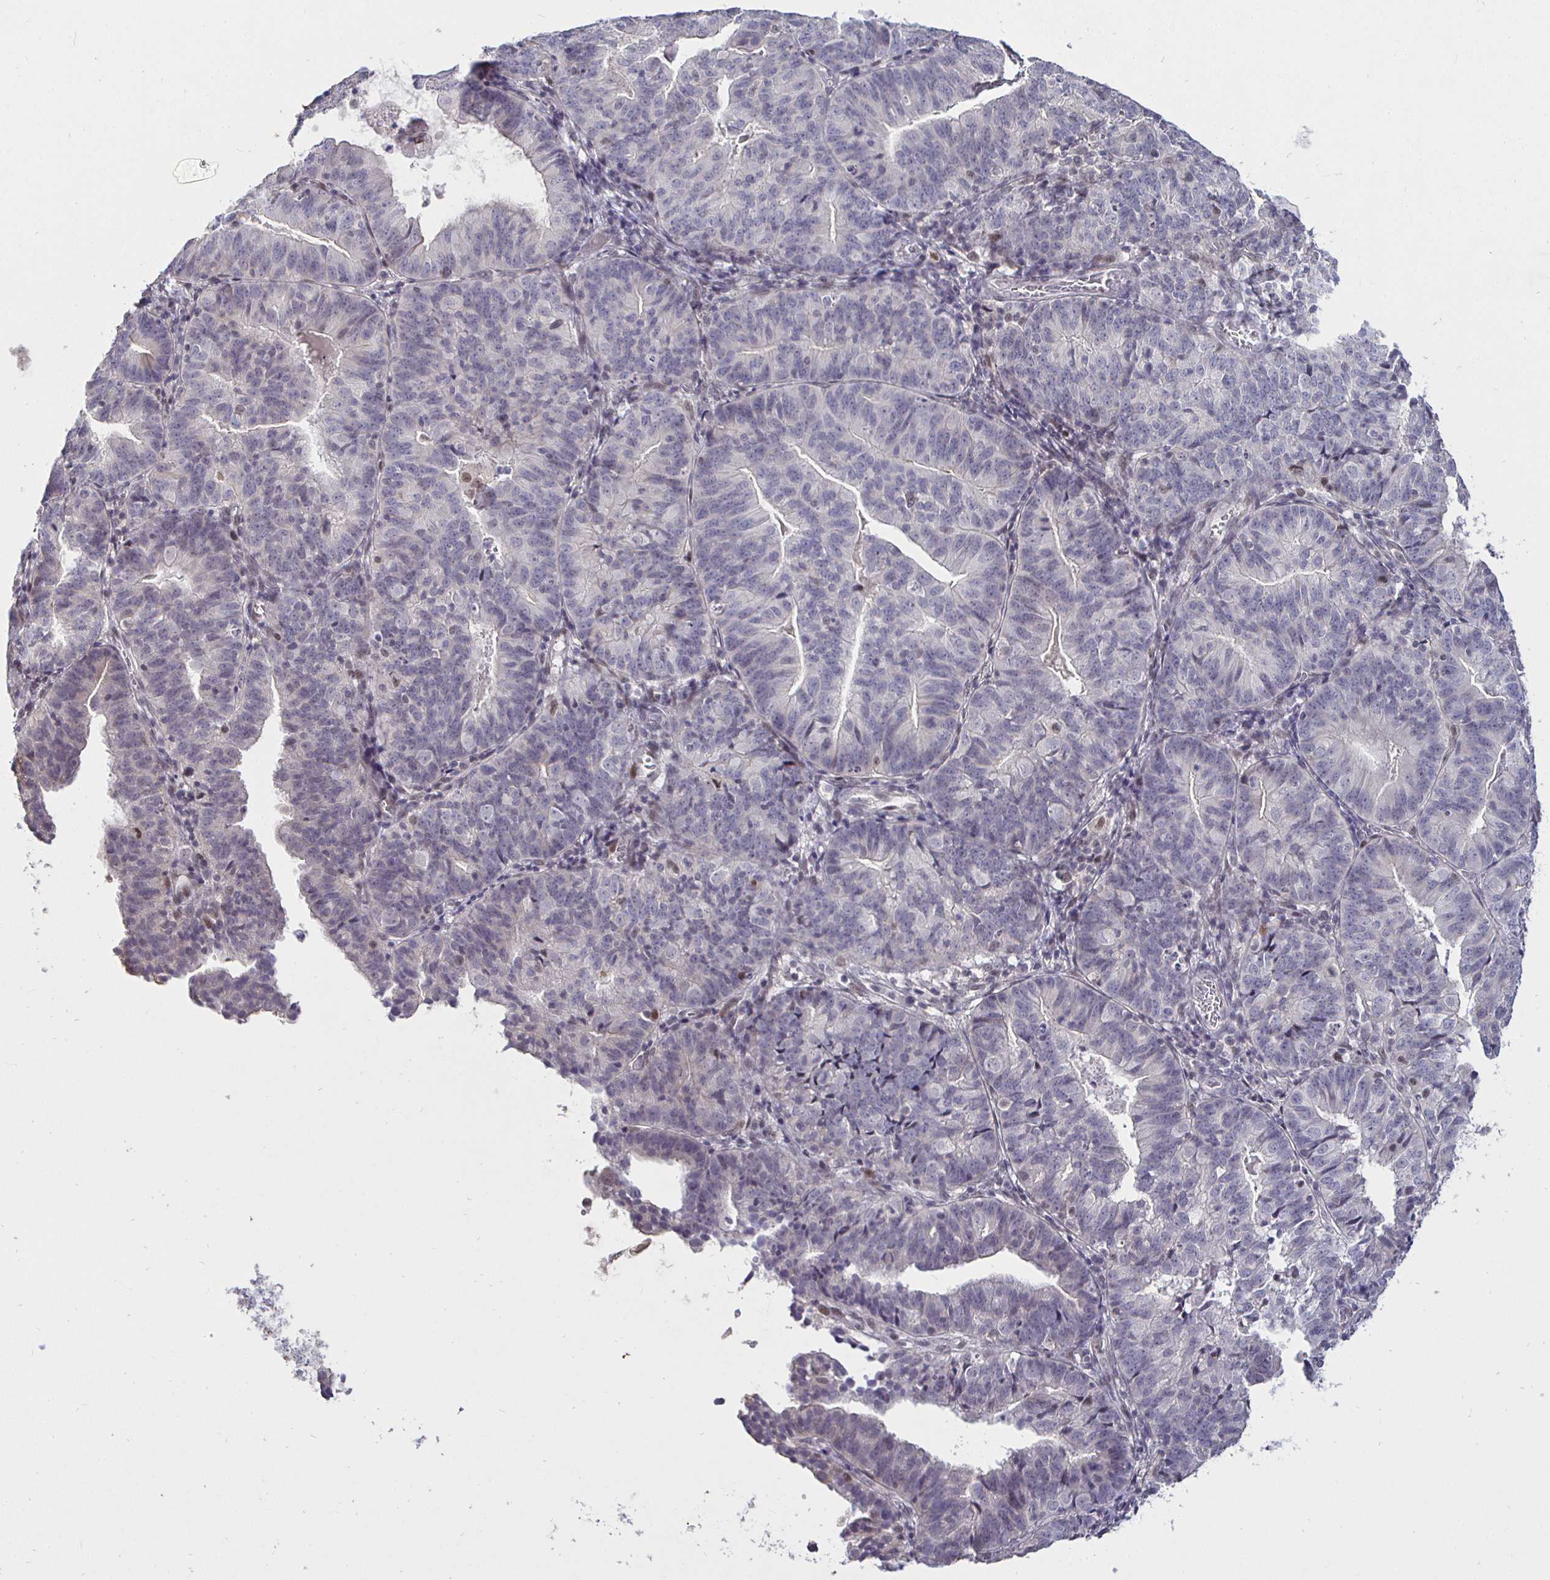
{"staining": {"intensity": "negative", "quantity": "none", "location": "none"}, "tissue": "endometrial cancer", "cell_type": "Tumor cells", "image_type": "cancer", "snomed": [{"axis": "morphology", "description": "Adenocarcinoma, NOS"}, {"axis": "topography", "description": "Endometrium"}], "caption": "Tumor cells are negative for brown protein staining in adenocarcinoma (endometrial).", "gene": "MLH1", "patient": {"sex": "female", "age": 56}}